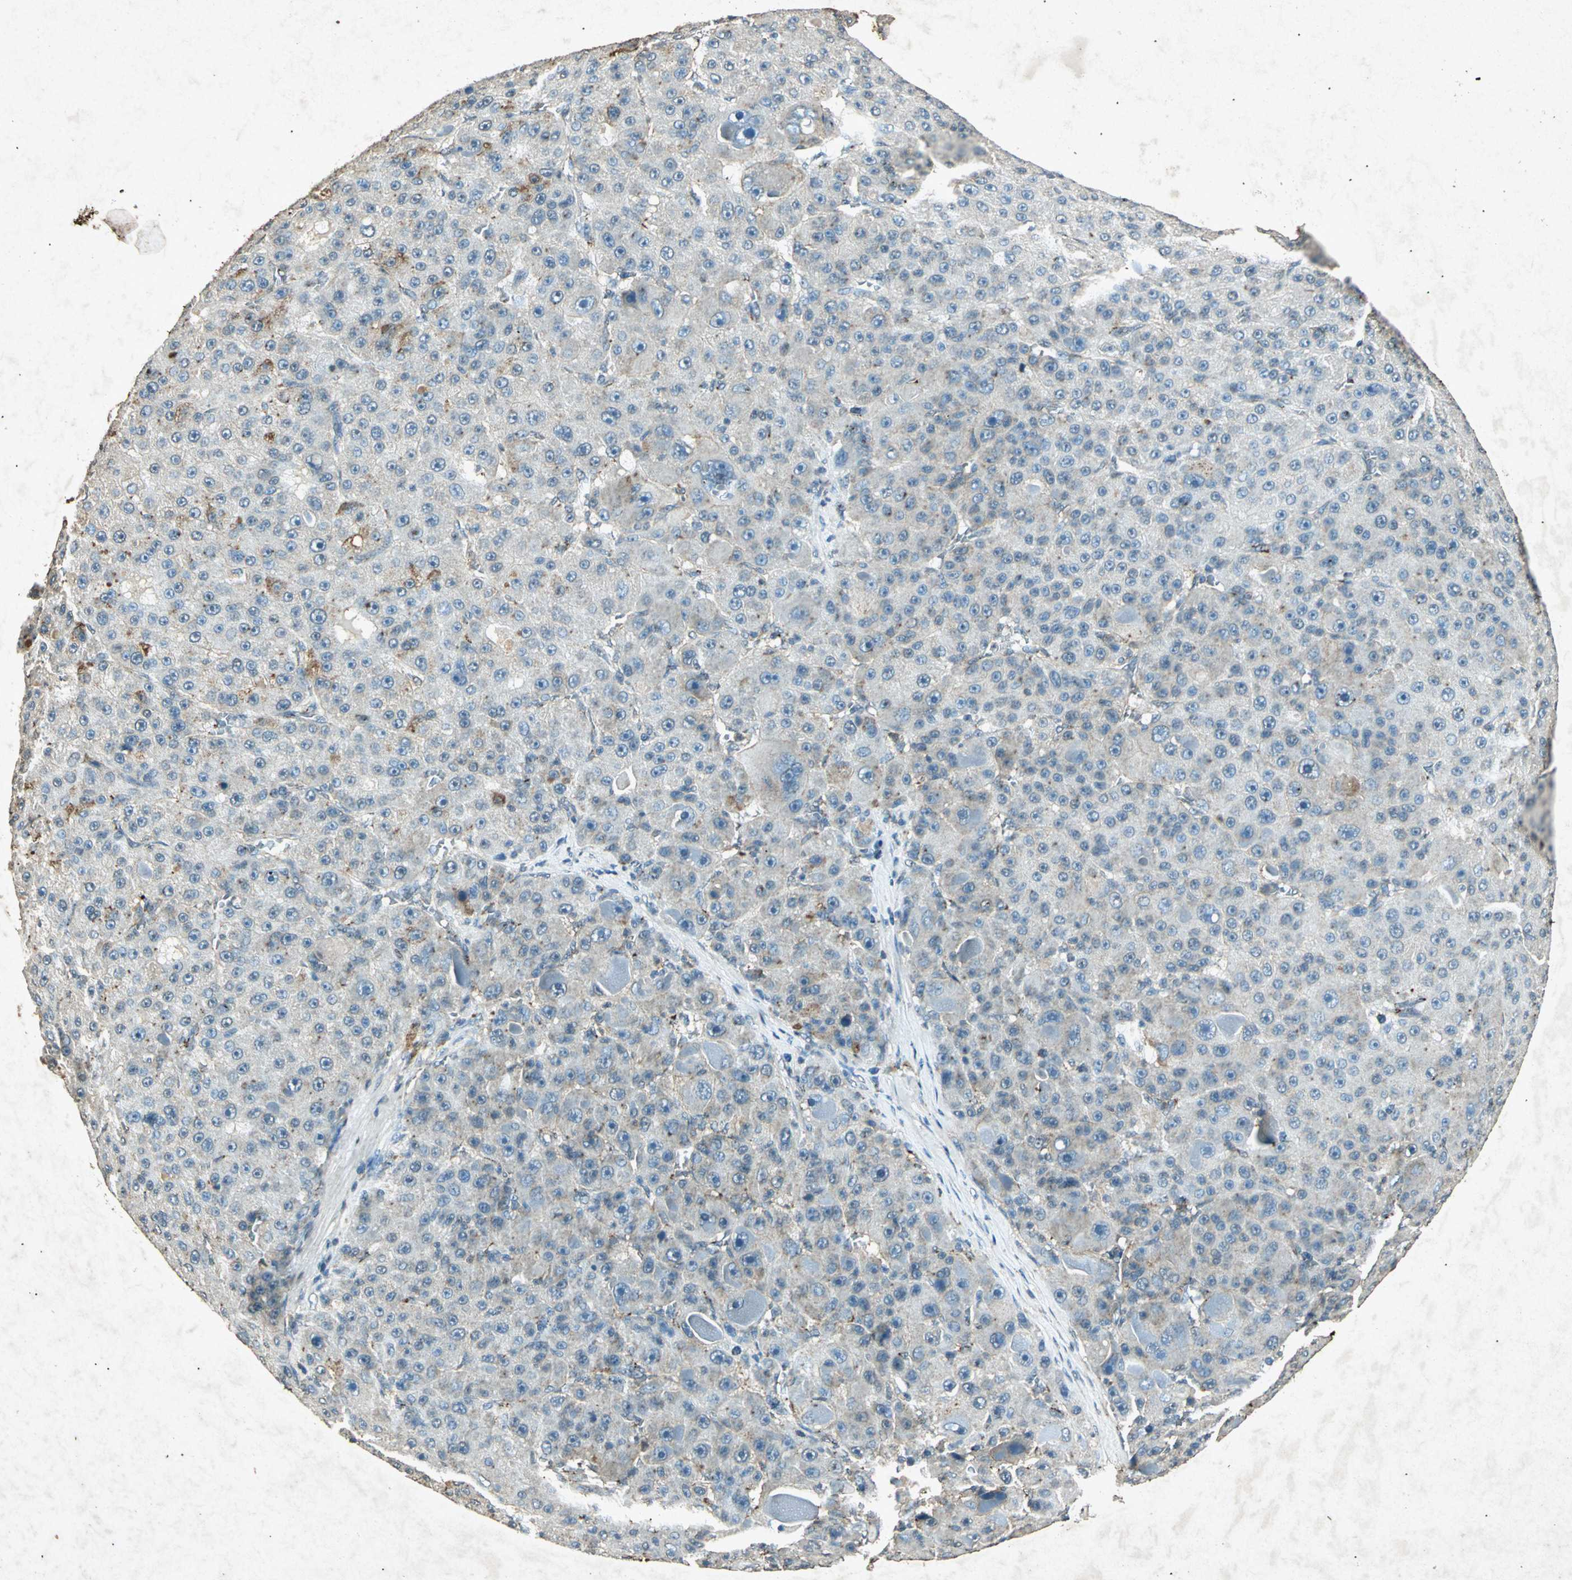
{"staining": {"intensity": "weak", "quantity": "<25%", "location": "cytoplasmic/membranous"}, "tissue": "liver cancer", "cell_type": "Tumor cells", "image_type": "cancer", "snomed": [{"axis": "morphology", "description": "Carcinoma, Hepatocellular, NOS"}, {"axis": "topography", "description": "Liver"}], "caption": "The immunohistochemistry (IHC) histopathology image has no significant expression in tumor cells of liver hepatocellular carcinoma tissue.", "gene": "PSEN1", "patient": {"sex": "male", "age": 76}}